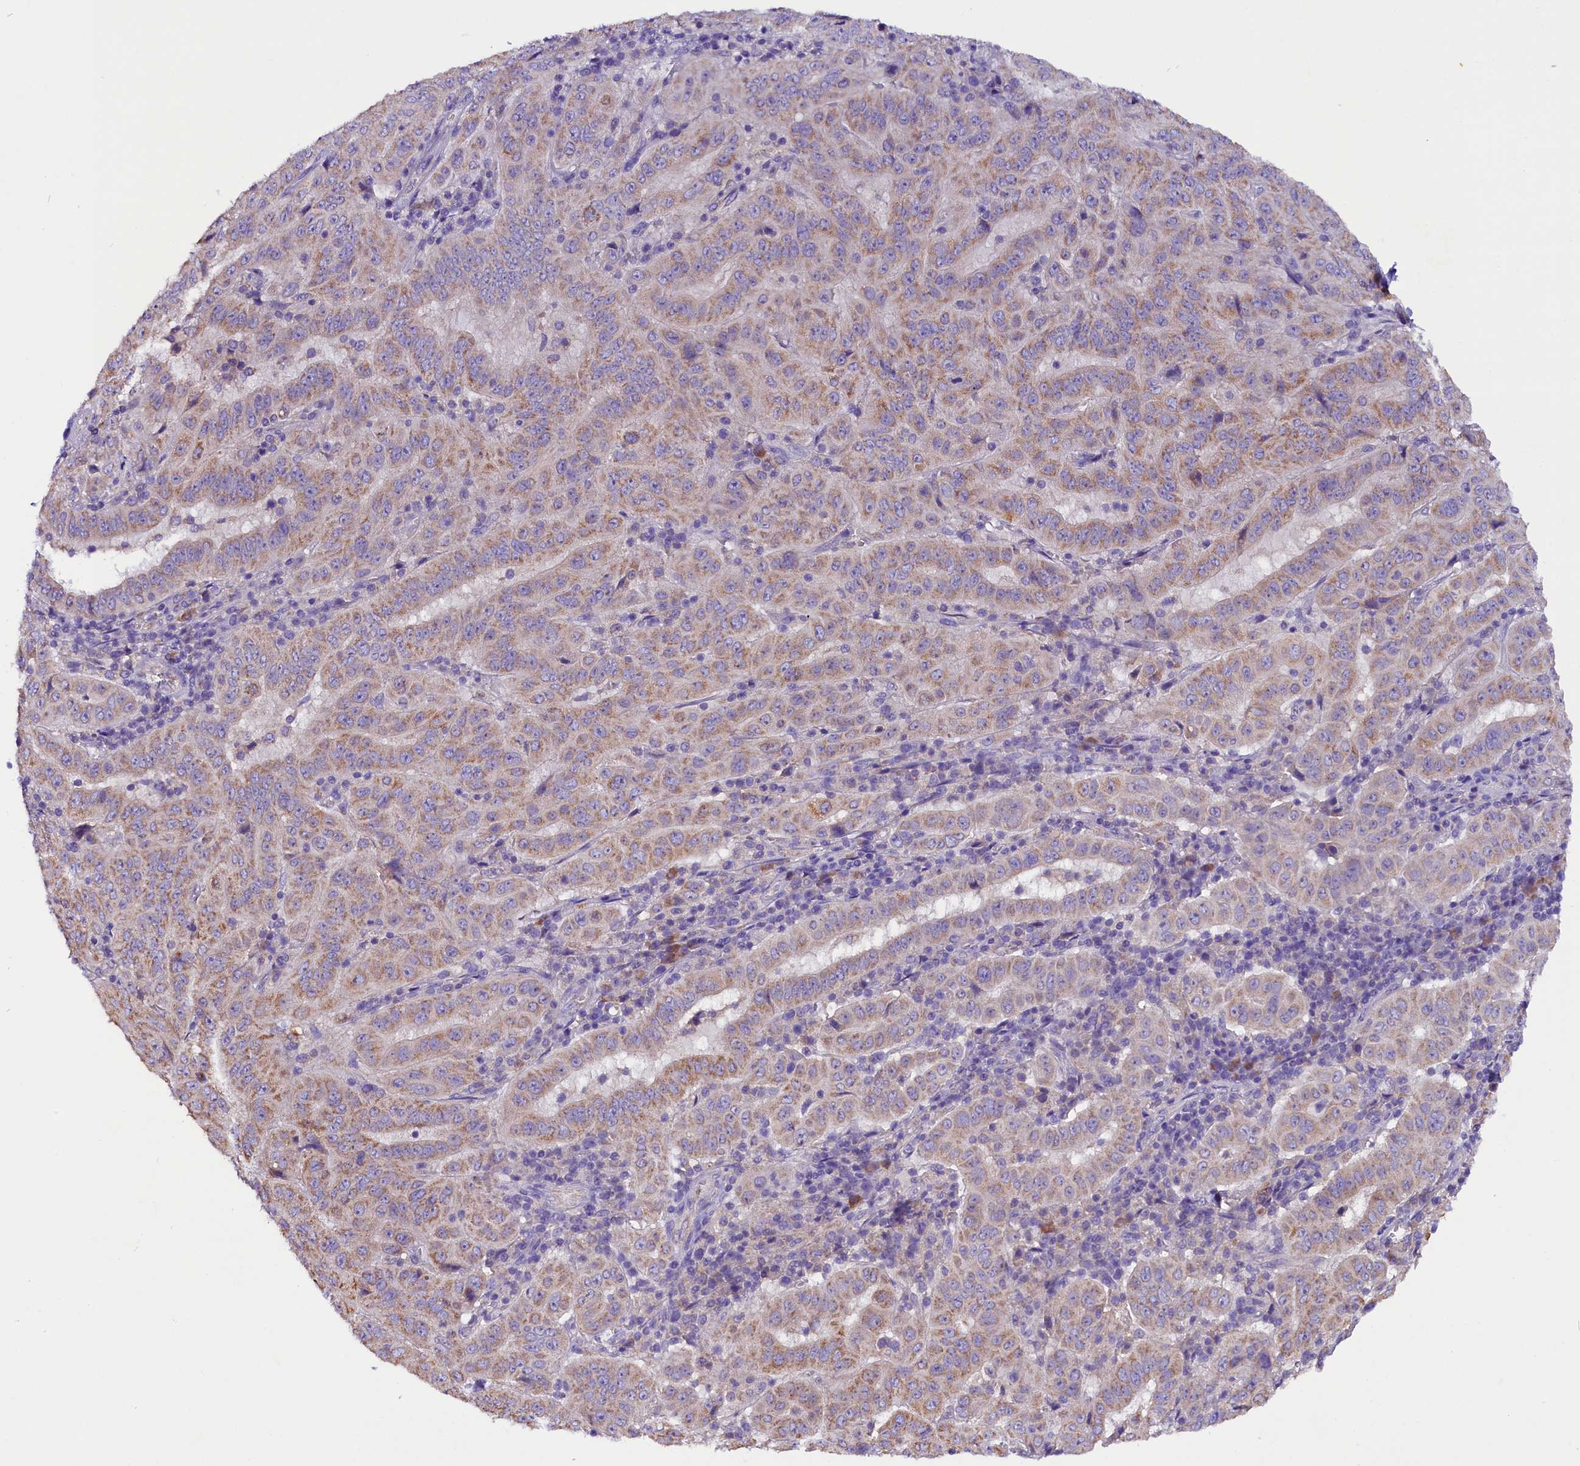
{"staining": {"intensity": "moderate", "quantity": ">75%", "location": "cytoplasmic/membranous"}, "tissue": "pancreatic cancer", "cell_type": "Tumor cells", "image_type": "cancer", "snomed": [{"axis": "morphology", "description": "Adenocarcinoma, NOS"}, {"axis": "topography", "description": "Pancreas"}], "caption": "Brown immunohistochemical staining in pancreatic adenocarcinoma reveals moderate cytoplasmic/membranous expression in approximately >75% of tumor cells. (DAB = brown stain, brightfield microscopy at high magnification).", "gene": "SIX5", "patient": {"sex": "male", "age": 63}}